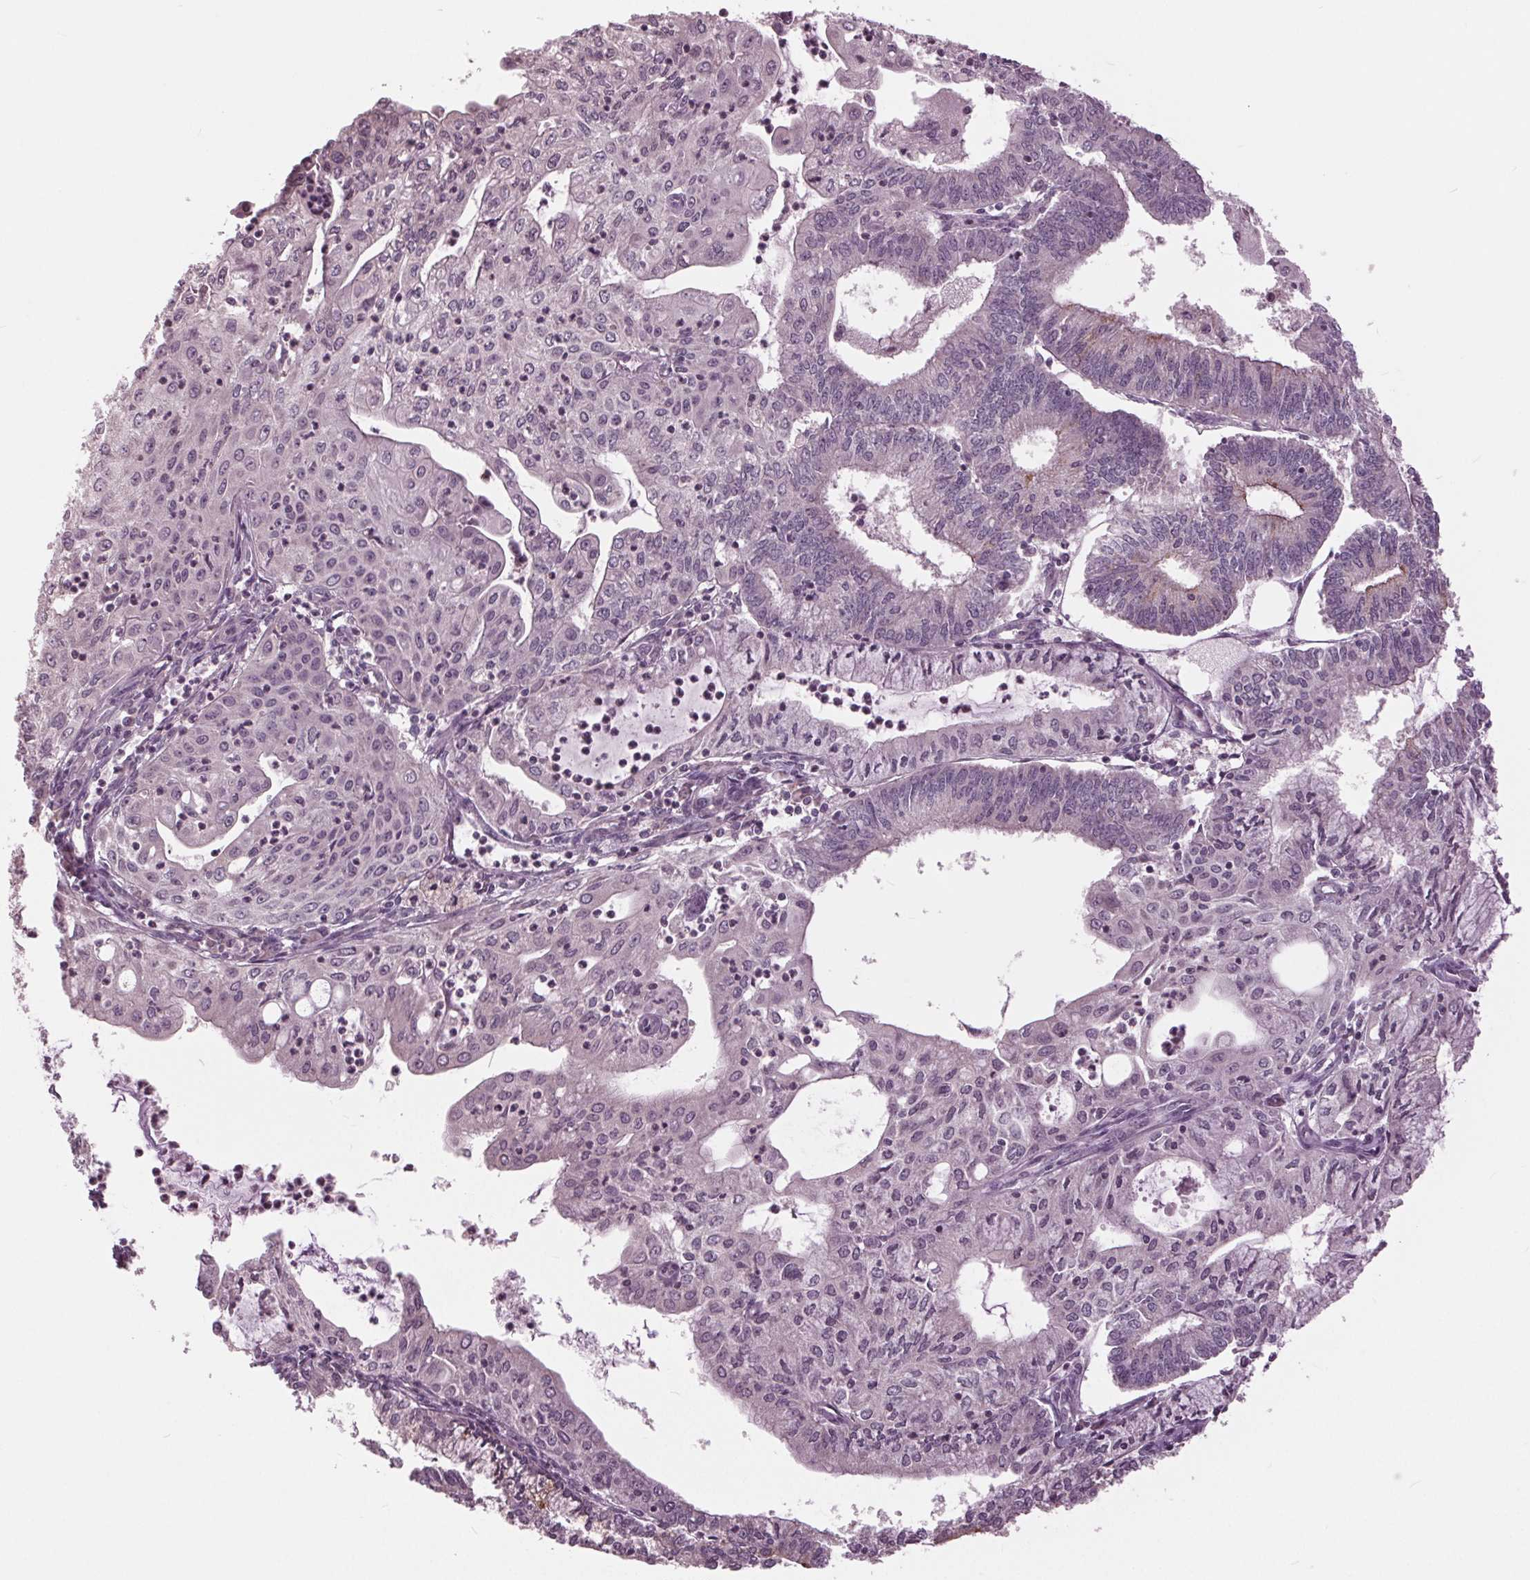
{"staining": {"intensity": "negative", "quantity": "none", "location": "none"}, "tissue": "endometrial cancer", "cell_type": "Tumor cells", "image_type": "cancer", "snomed": [{"axis": "morphology", "description": "Adenocarcinoma, NOS"}, {"axis": "topography", "description": "Endometrium"}], "caption": "Endometrial adenocarcinoma stained for a protein using IHC reveals no positivity tumor cells.", "gene": "SIGLEC6", "patient": {"sex": "female", "age": 61}}